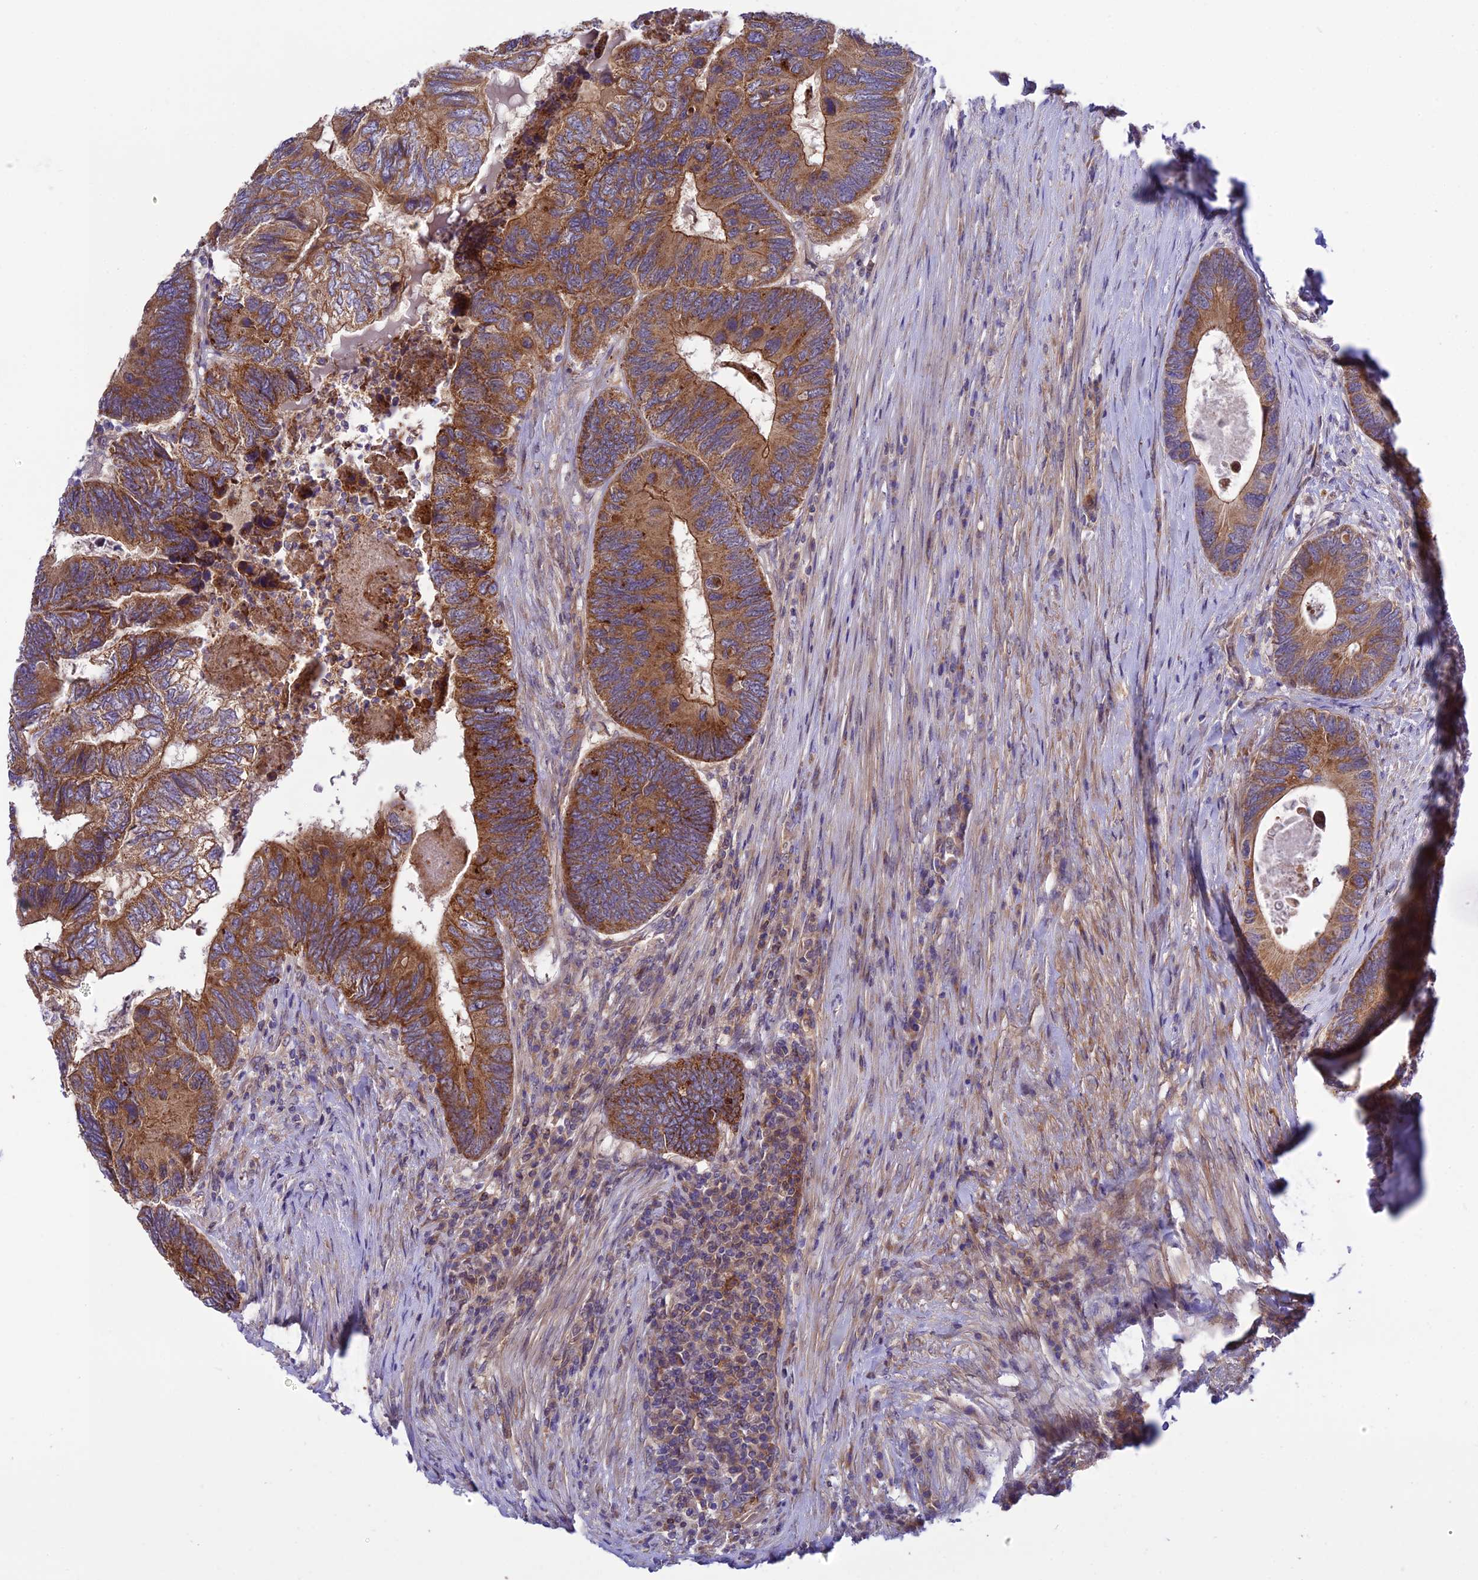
{"staining": {"intensity": "strong", "quantity": ">75%", "location": "cytoplasmic/membranous"}, "tissue": "colorectal cancer", "cell_type": "Tumor cells", "image_type": "cancer", "snomed": [{"axis": "morphology", "description": "Adenocarcinoma, NOS"}, {"axis": "topography", "description": "Colon"}], "caption": "Colorectal cancer (adenocarcinoma) stained with immunohistochemistry (IHC) shows strong cytoplasmic/membranous expression in about >75% of tumor cells.", "gene": "TRIM43B", "patient": {"sex": "female", "age": 67}}